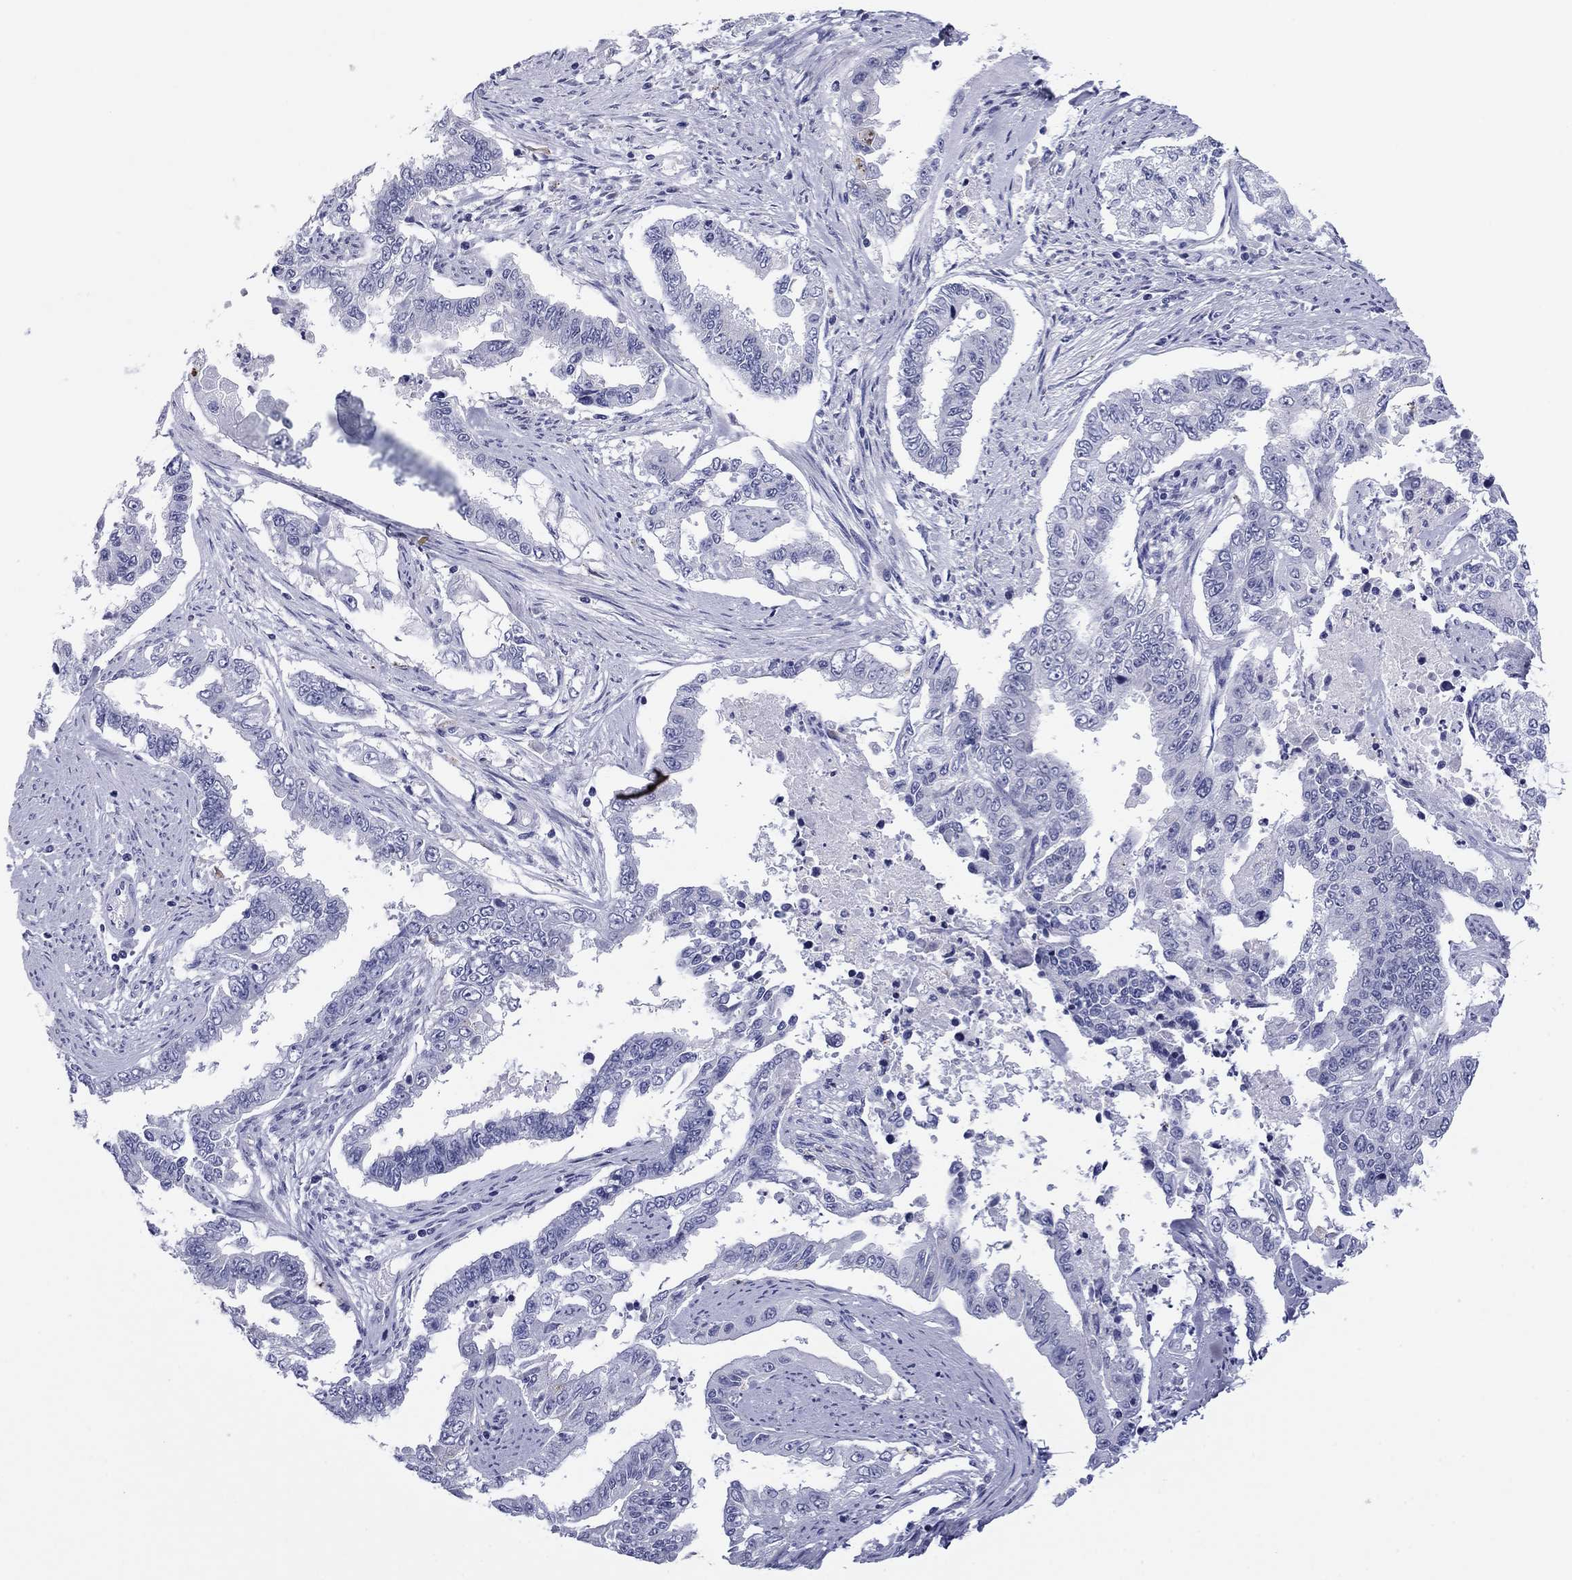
{"staining": {"intensity": "negative", "quantity": "none", "location": "none"}, "tissue": "endometrial cancer", "cell_type": "Tumor cells", "image_type": "cancer", "snomed": [{"axis": "morphology", "description": "Adenocarcinoma, NOS"}, {"axis": "topography", "description": "Uterus"}], "caption": "This is an immunohistochemistry image of human endometrial adenocarcinoma. There is no staining in tumor cells.", "gene": "TCFL5", "patient": {"sex": "female", "age": 59}}